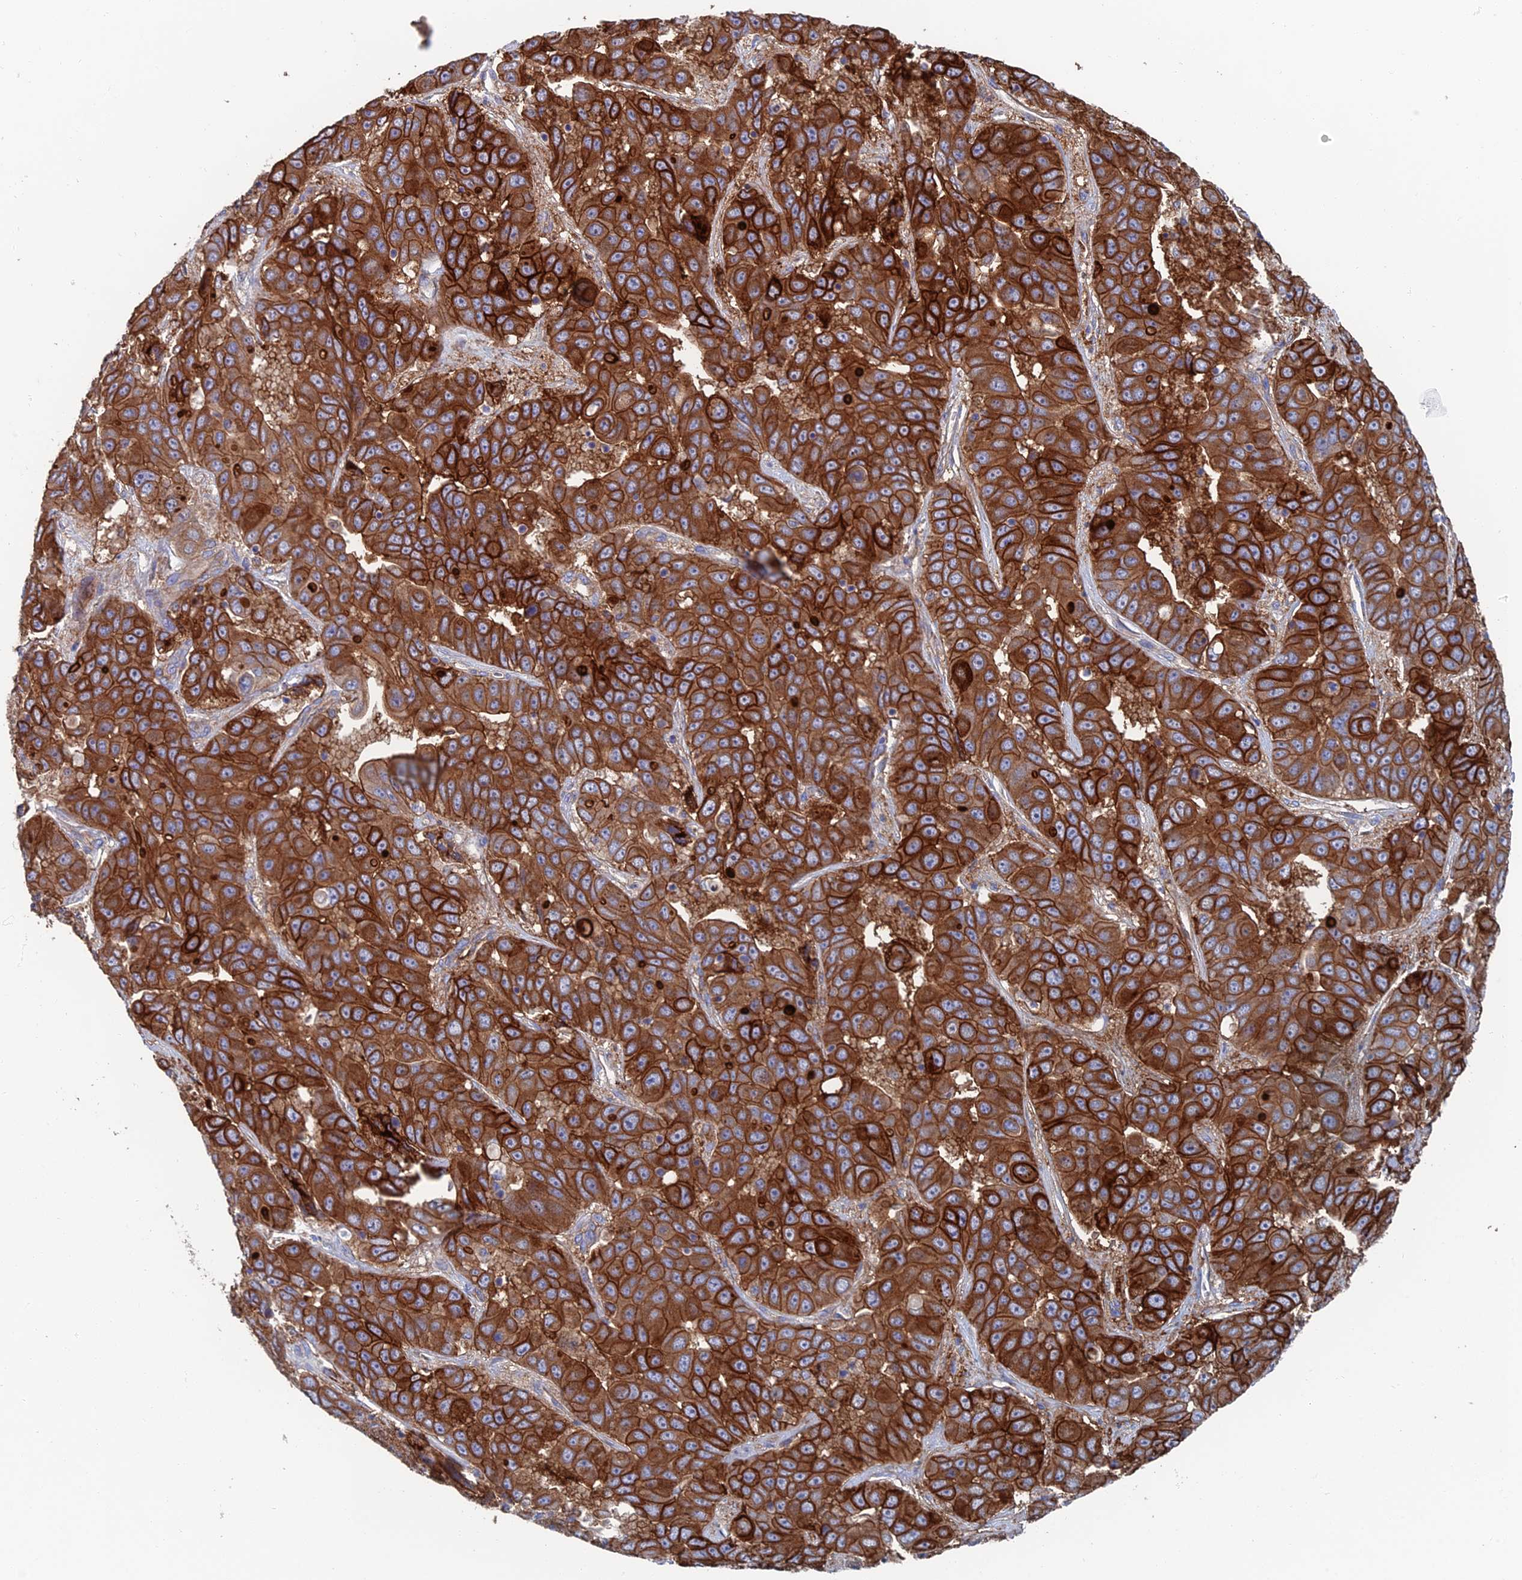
{"staining": {"intensity": "strong", "quantity": ">75%", "location": "cytoplasmic/membranous"}, "tissue": "liver cancer", "cell_type": "Tumor cells", "image_type": "cancer", "snomed": [{"axis": "morphology", "description": "Cholangiocarcinoma"}, {"axis": "topography", "description": "Liver"}], "caption": "Liver cancer (cholangiocarcinoma) stained with DAB (3,3'-diaminobenzidine) immunohistochemistry (IHC) shows high levels of strong cytoplasmic/membranous staining in approximately >75% of tumor cells.", "gene": "SNX11", "patient": {"sex": "female", "age": 52}}